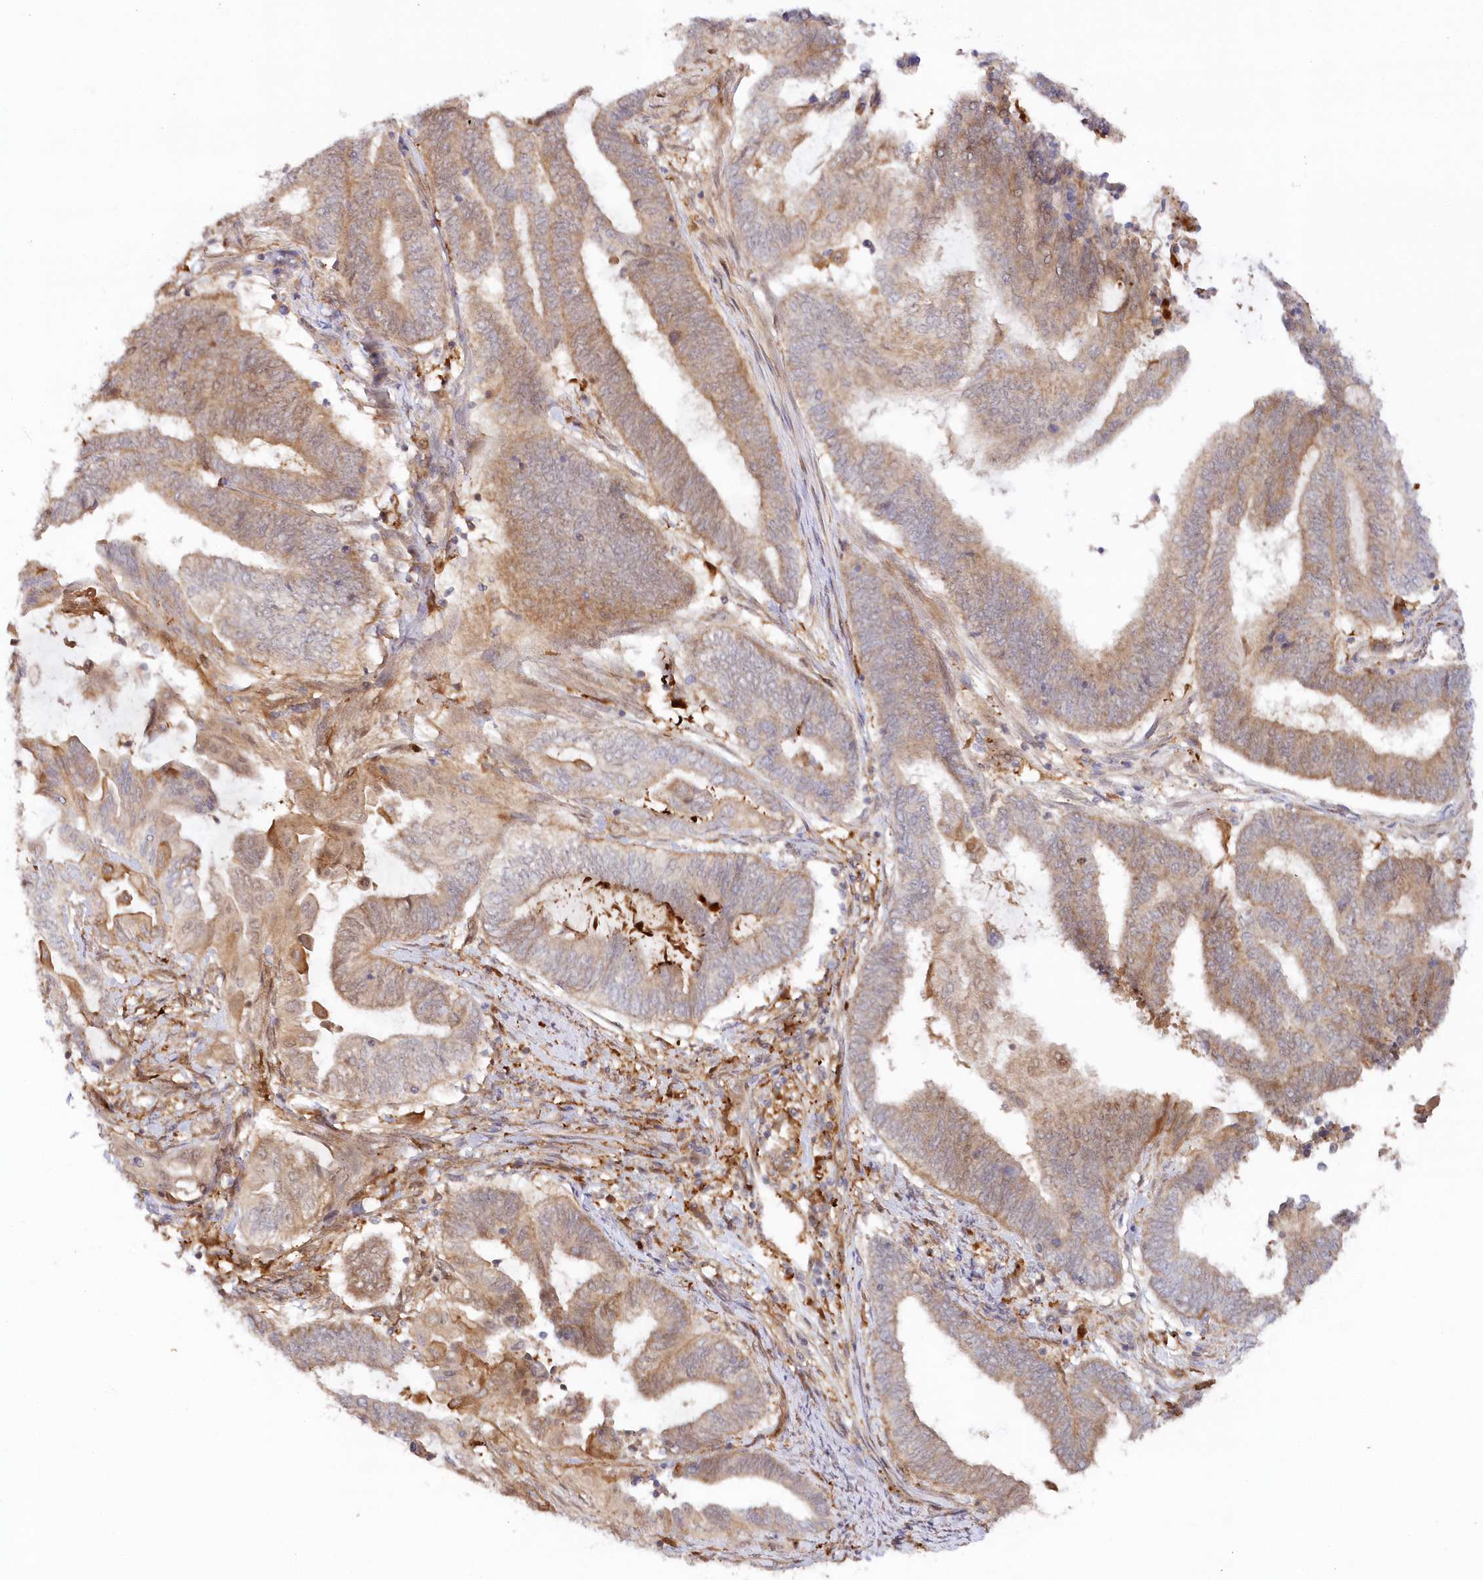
{"staining": {"intensity": "moderate", "quantity": "25%-75%", "location": "cytoplasmic/membranous"}, "tissue": "endometrial cancer", "cell_type": "Tumor cells", "image_type": "cancer", "snomed": [{"axis": "morphology", "description": "Adenocarcinoma, NOS"}, {"axis": "topography", "description": "Uterus"}, {"axis": "topography", "description": "Endometrium"}], "caption": "Immunohistochemical staining of endometrial adenocarcinoma shows medium levels of moderate cytoplasmic/membranous positivity in about 25%-75% of tumor cells.", "gene": "GBE1", "patient": {"sex": "female", "age": 70}}